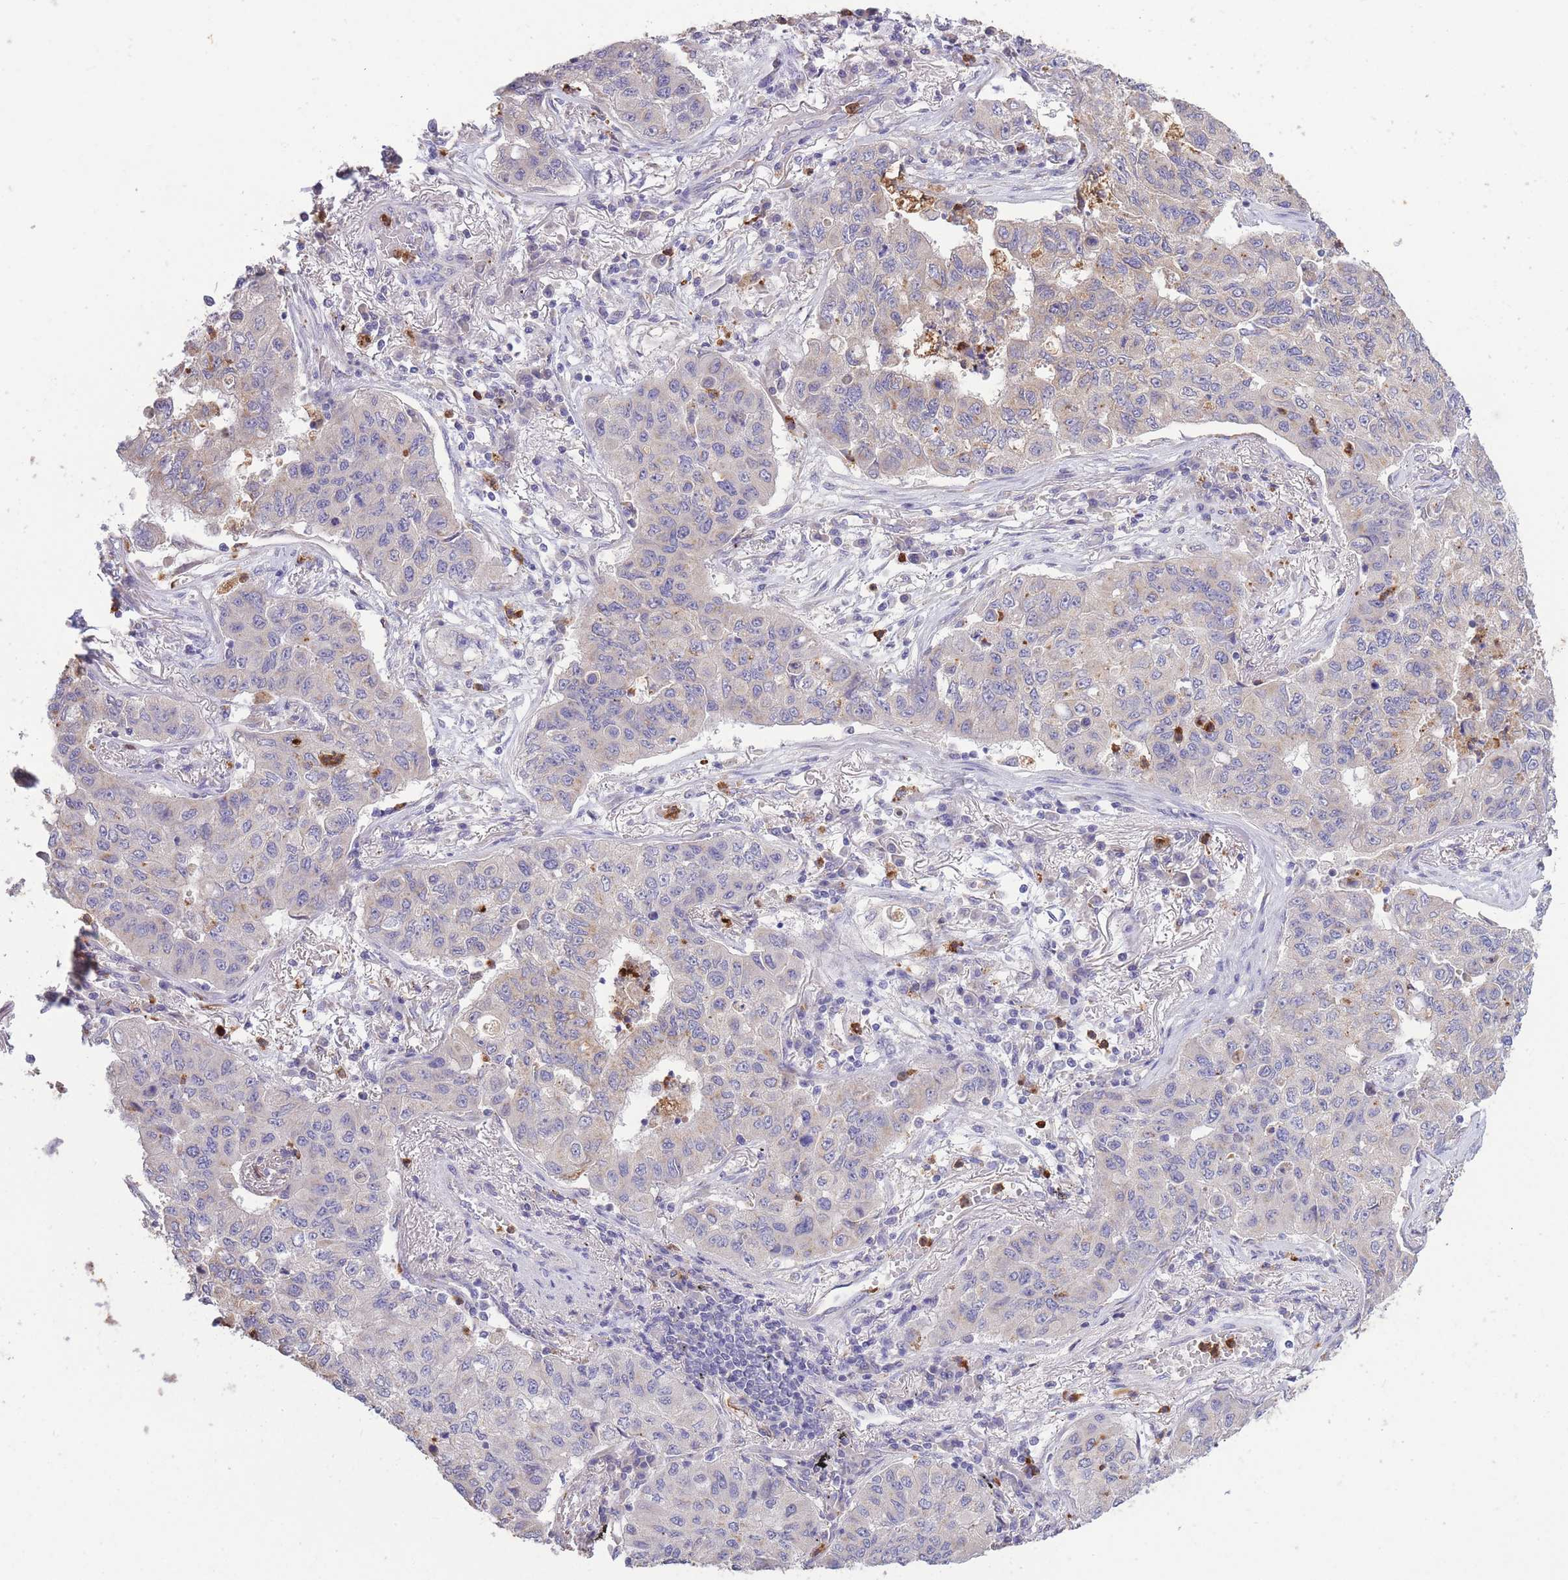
{"staining": {"intensity": "weak", "quantity": "25%-75%", "location": "cytoplasmic/membranous"}, "tissue": "lung cancer", "cell_type": "Tumor cells", "image_type": "cancer", "snomed": [{"axis": "morphology", "description": "Squamous cell carcinoma, NOS"}, {"axis": "topography", "description": "Lung"}], "caption": "Immunohistochemistry (IHC) staining of squamous cell carcinoma (lung), which reveals low levels of weak cytoplasmic/membranous positivity in approximately 25%-75% of tumor cells indicating weak cytoplasmic/membranous protein positivity. The staining was performed using DAB (3,3'-diaminobenzidine) (brown) for protein detection and nuclei were counterstained in hematoxylin (blue).", "gene": "CENPM", "patient": {"sex": "male", "age": 74}}